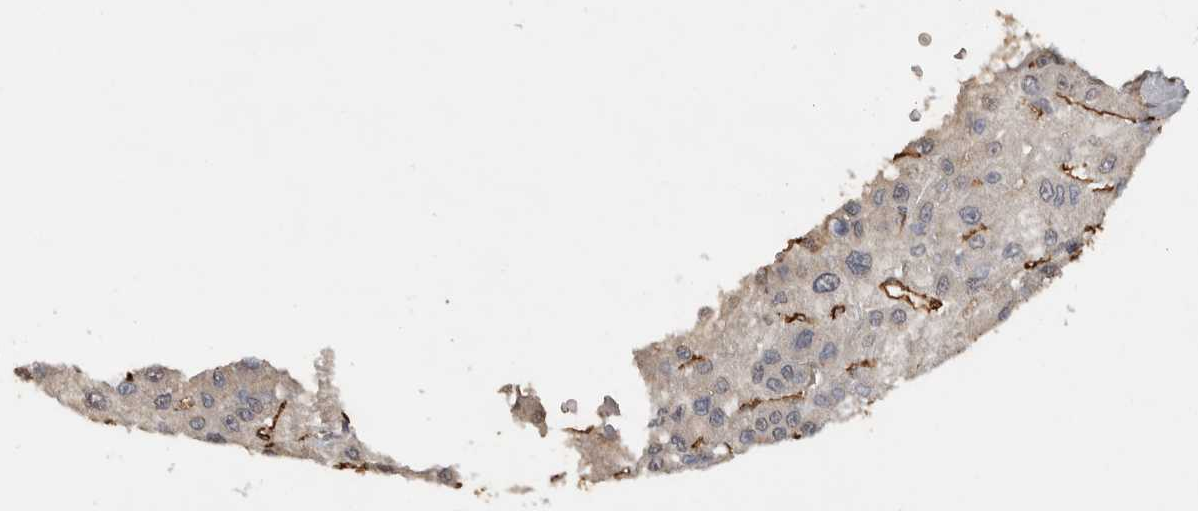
{"staining": {"intensity": "negative", "quantity": "none", "location": "none"}, "tissue": "liver cancer", "cell_type": "Tumor cells", "image_type": "cancer", "snomed": [{"axis": "morphology", "description": "Carcinoma, Hepatocellular, NOS"}, {"axis": "topography", "description": "Liver"}], "caption": "Tumor cells are negative for protein expression in human liver hepatocellular carcinoma.", "gene": "IL27", "patient": {"sex": "male", "age": 80}}